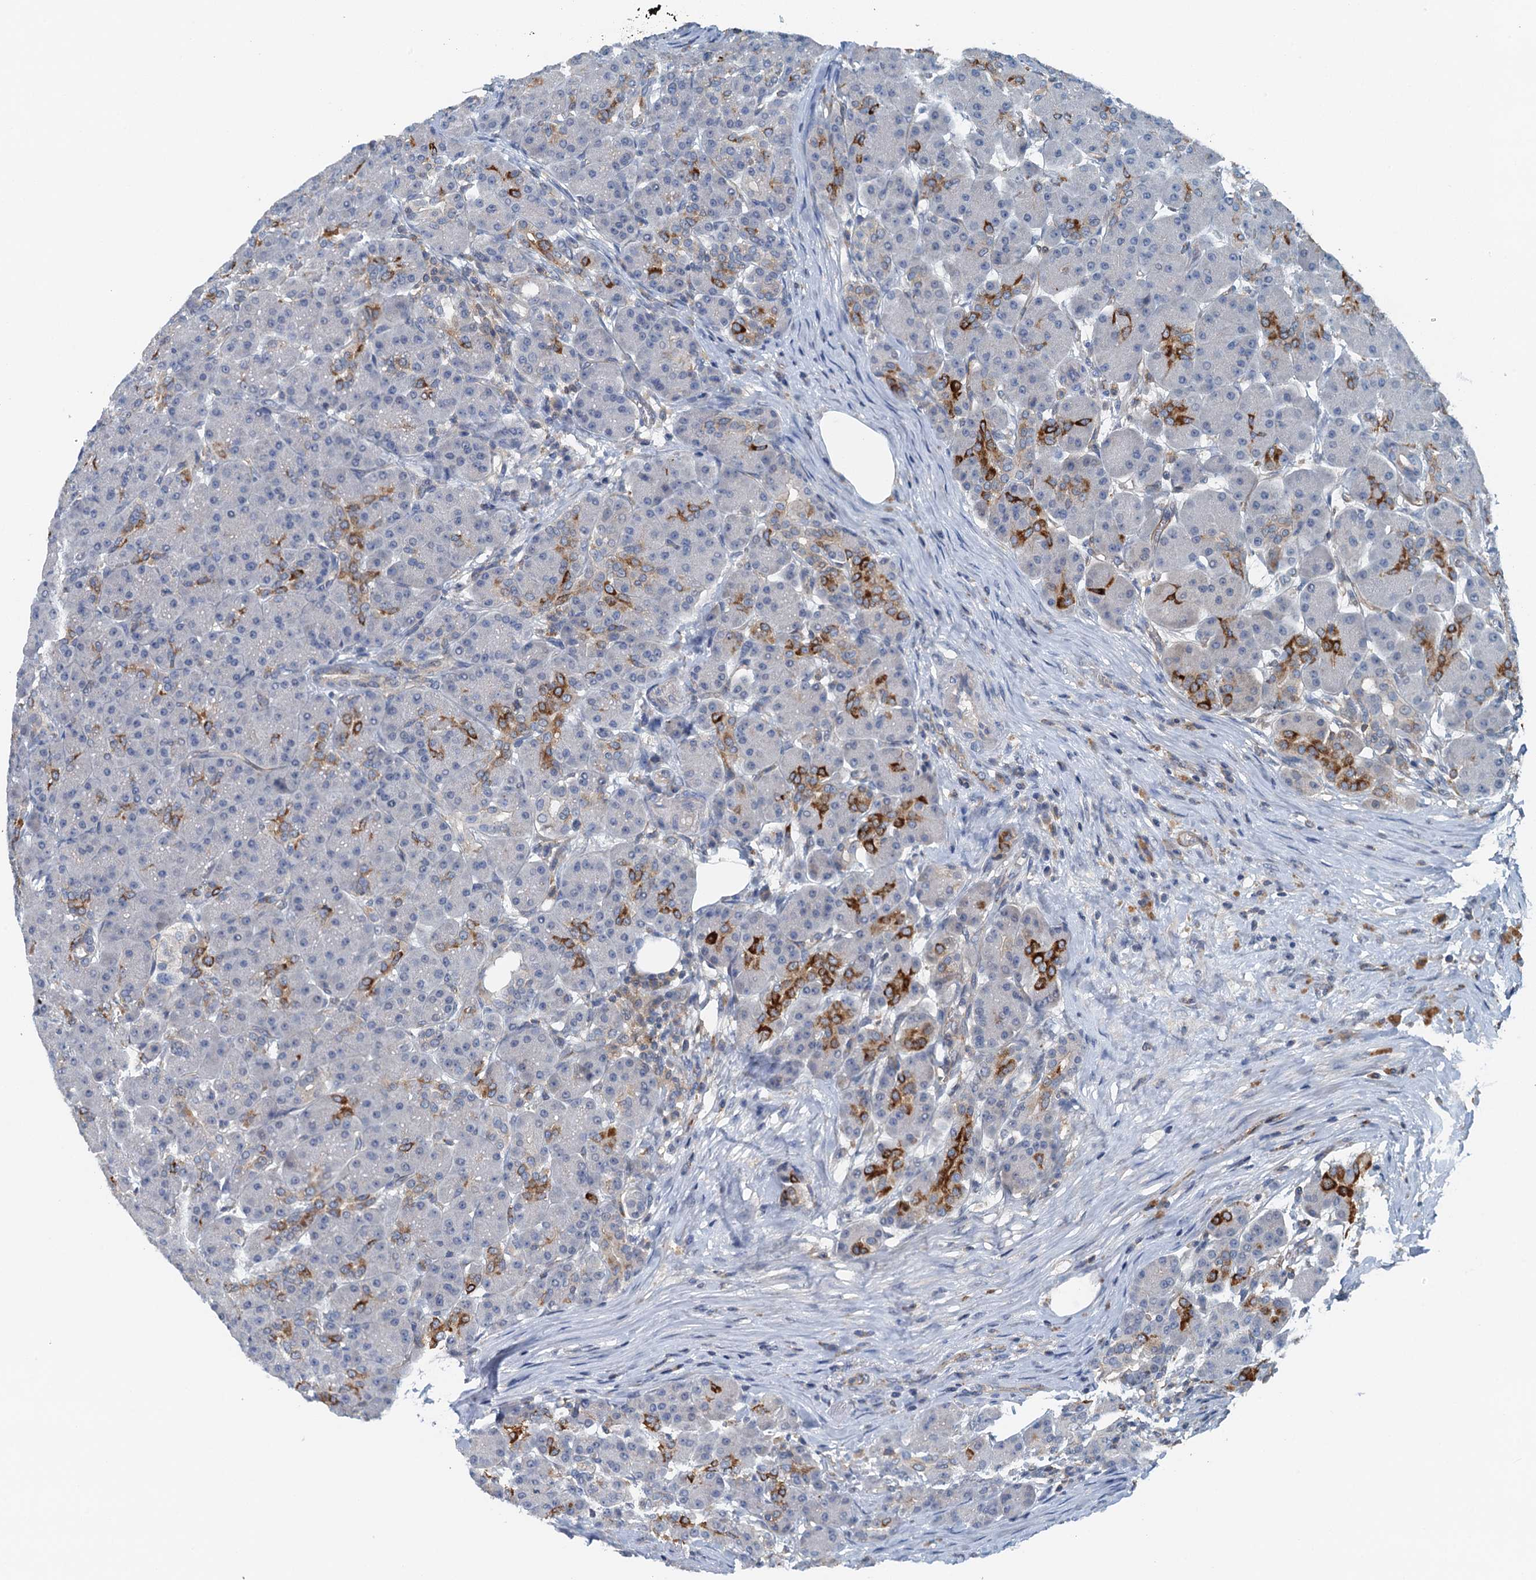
{"staining": {"intensity": "strong", "quantity": "<25%", "location": "cytoplasmic/membranous"}, "tissue": "pancreas", "cell_type": "Exocrine glandular cells", "image_type": "normal", "snomed": [{"axis": "morphology", "description": "Normal tissue, NOS"}, {"axis": "topography", "description": "Pancreas"}], "caption": "Immunohistochemical staining of normal pancreas demonstrates <25% levels of strong cytoplasmic/membranous protein positivity in about <25% of exocrine glandular cells.", "gene": "THAP10", "patient": {"sex": "male", "age": 63}}